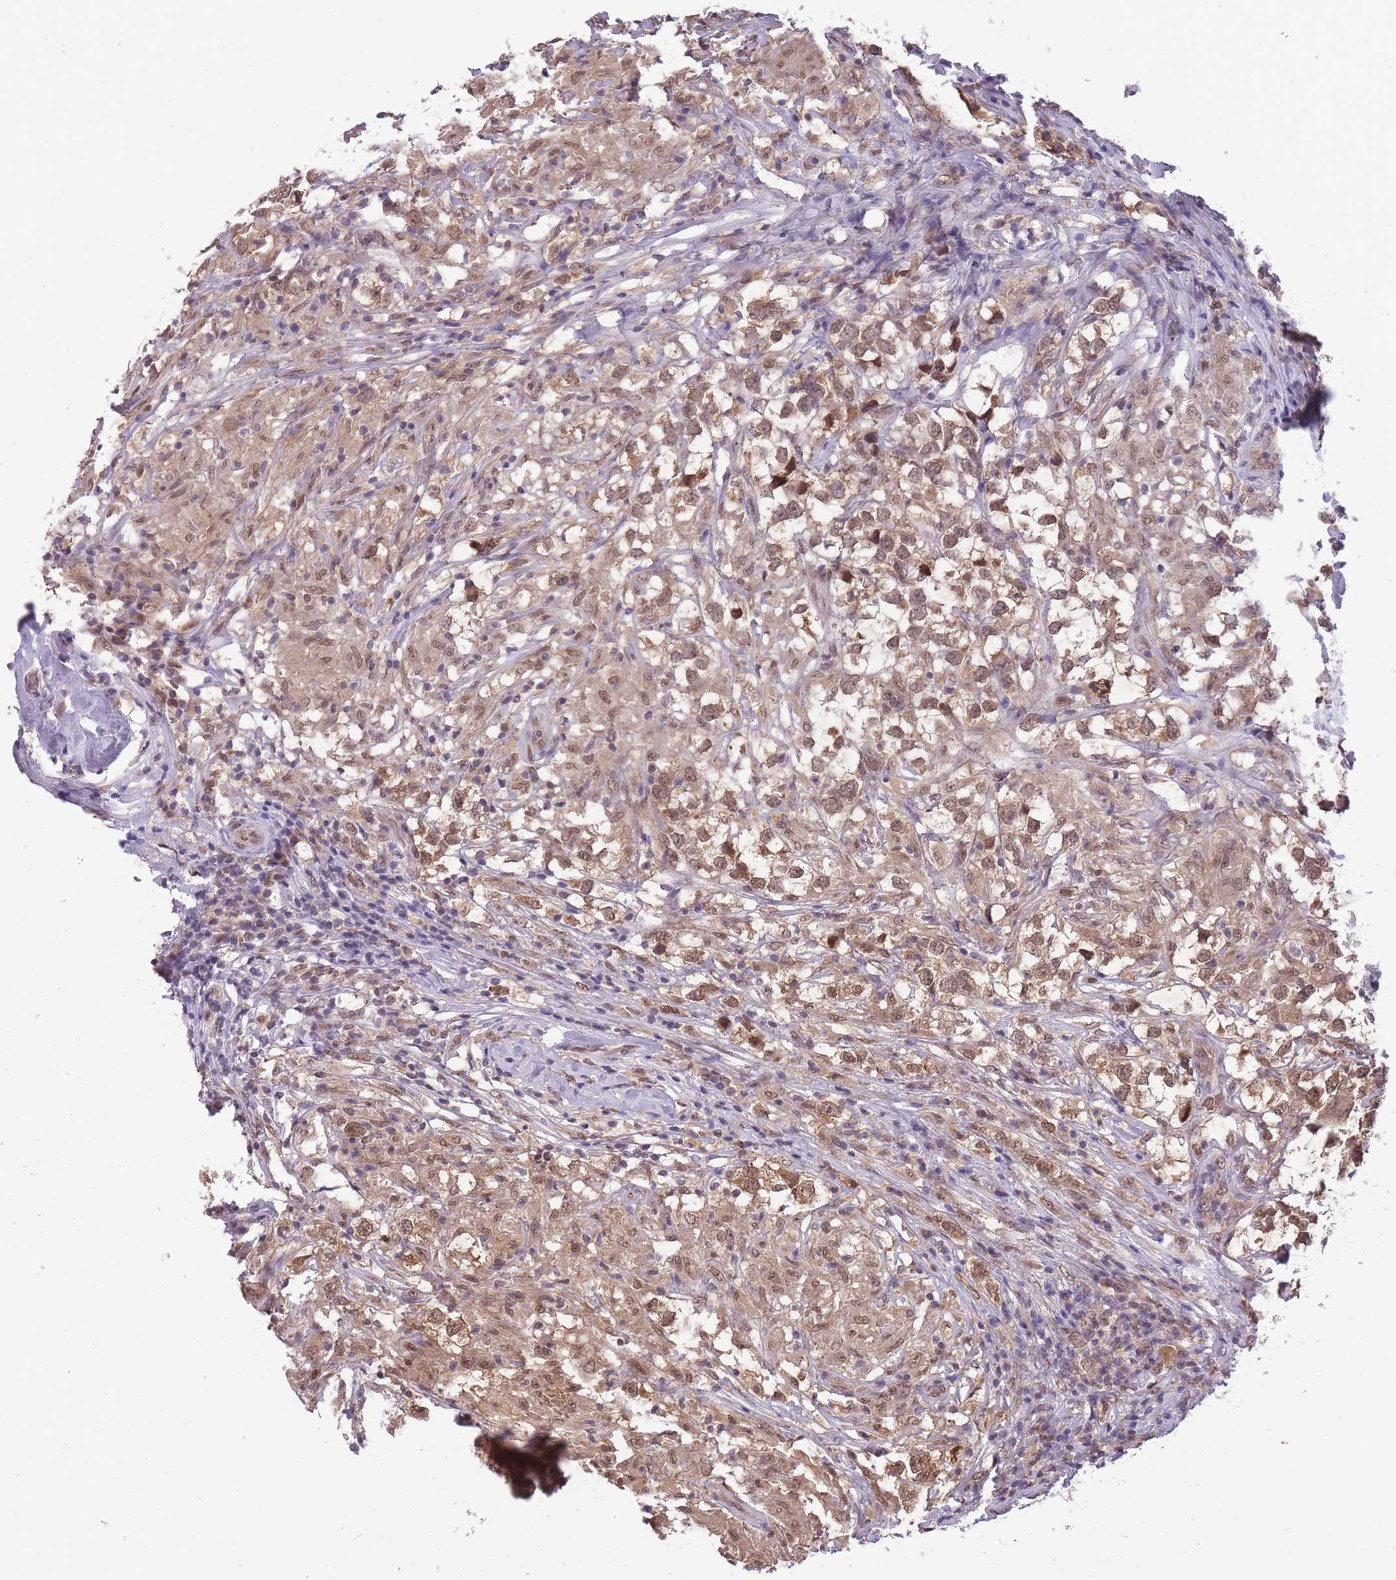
{"staining": {"intensity": "weak", "quantity": ">75%", "location": "cytoplasmic/membranous,nuclear"}, "tissue": "testis cancer", "cell_type": "Tumor cells", "image_type": "cancer", "snomed": [{"axis": "morphology", "description": "Seminoma, NOS"}, {"axis": "topography", "description": "Testis"}], "caption": "Protein expression analysis of human seminoma (testis) reveals weak cytoplasmic/membranous and nuclear positivity in about >75% of tumor cells.", "gene": "CDIP1", "patient": {"sex": "male", "age": 46}}